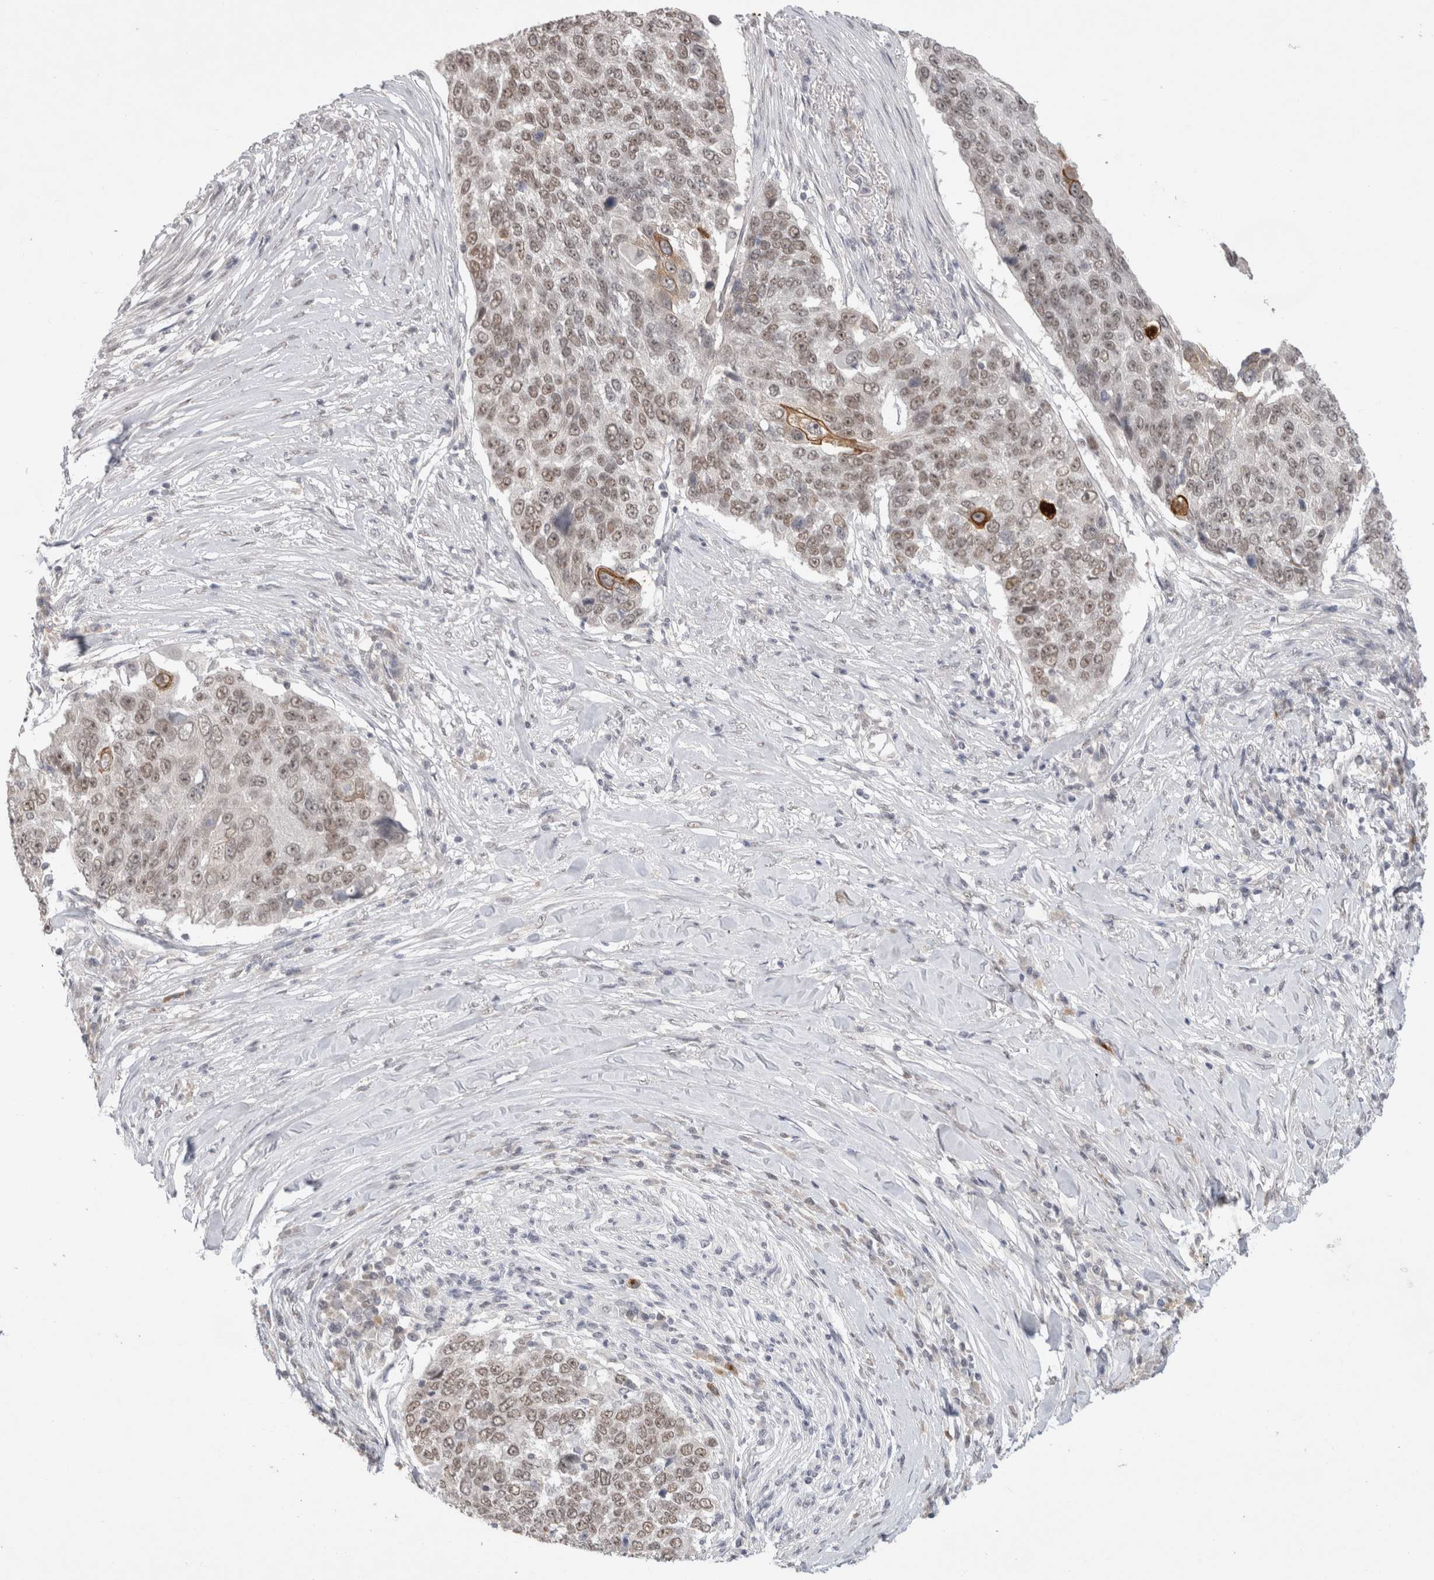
{"staining": {"intensity": "weak", "quantity": ">75%", "location": "nuclear"}, "tissue": "lung cancer", "cell_type": "Tumor cells", "image_type": "cancer", "snomed": [{"axis": "morphology", "description": "Squamous cell carcinoma, NOS"}, {"axis": "topography", "description": "Lung"}], "caption": "A high-resolution image shows IHC staining of squamous cell carcinoma (lung), which shows weak nuclear expression in about >75% of tumor cells.", "gene": "RECQL4", "patient": {"sex": "male", "age": 66}}